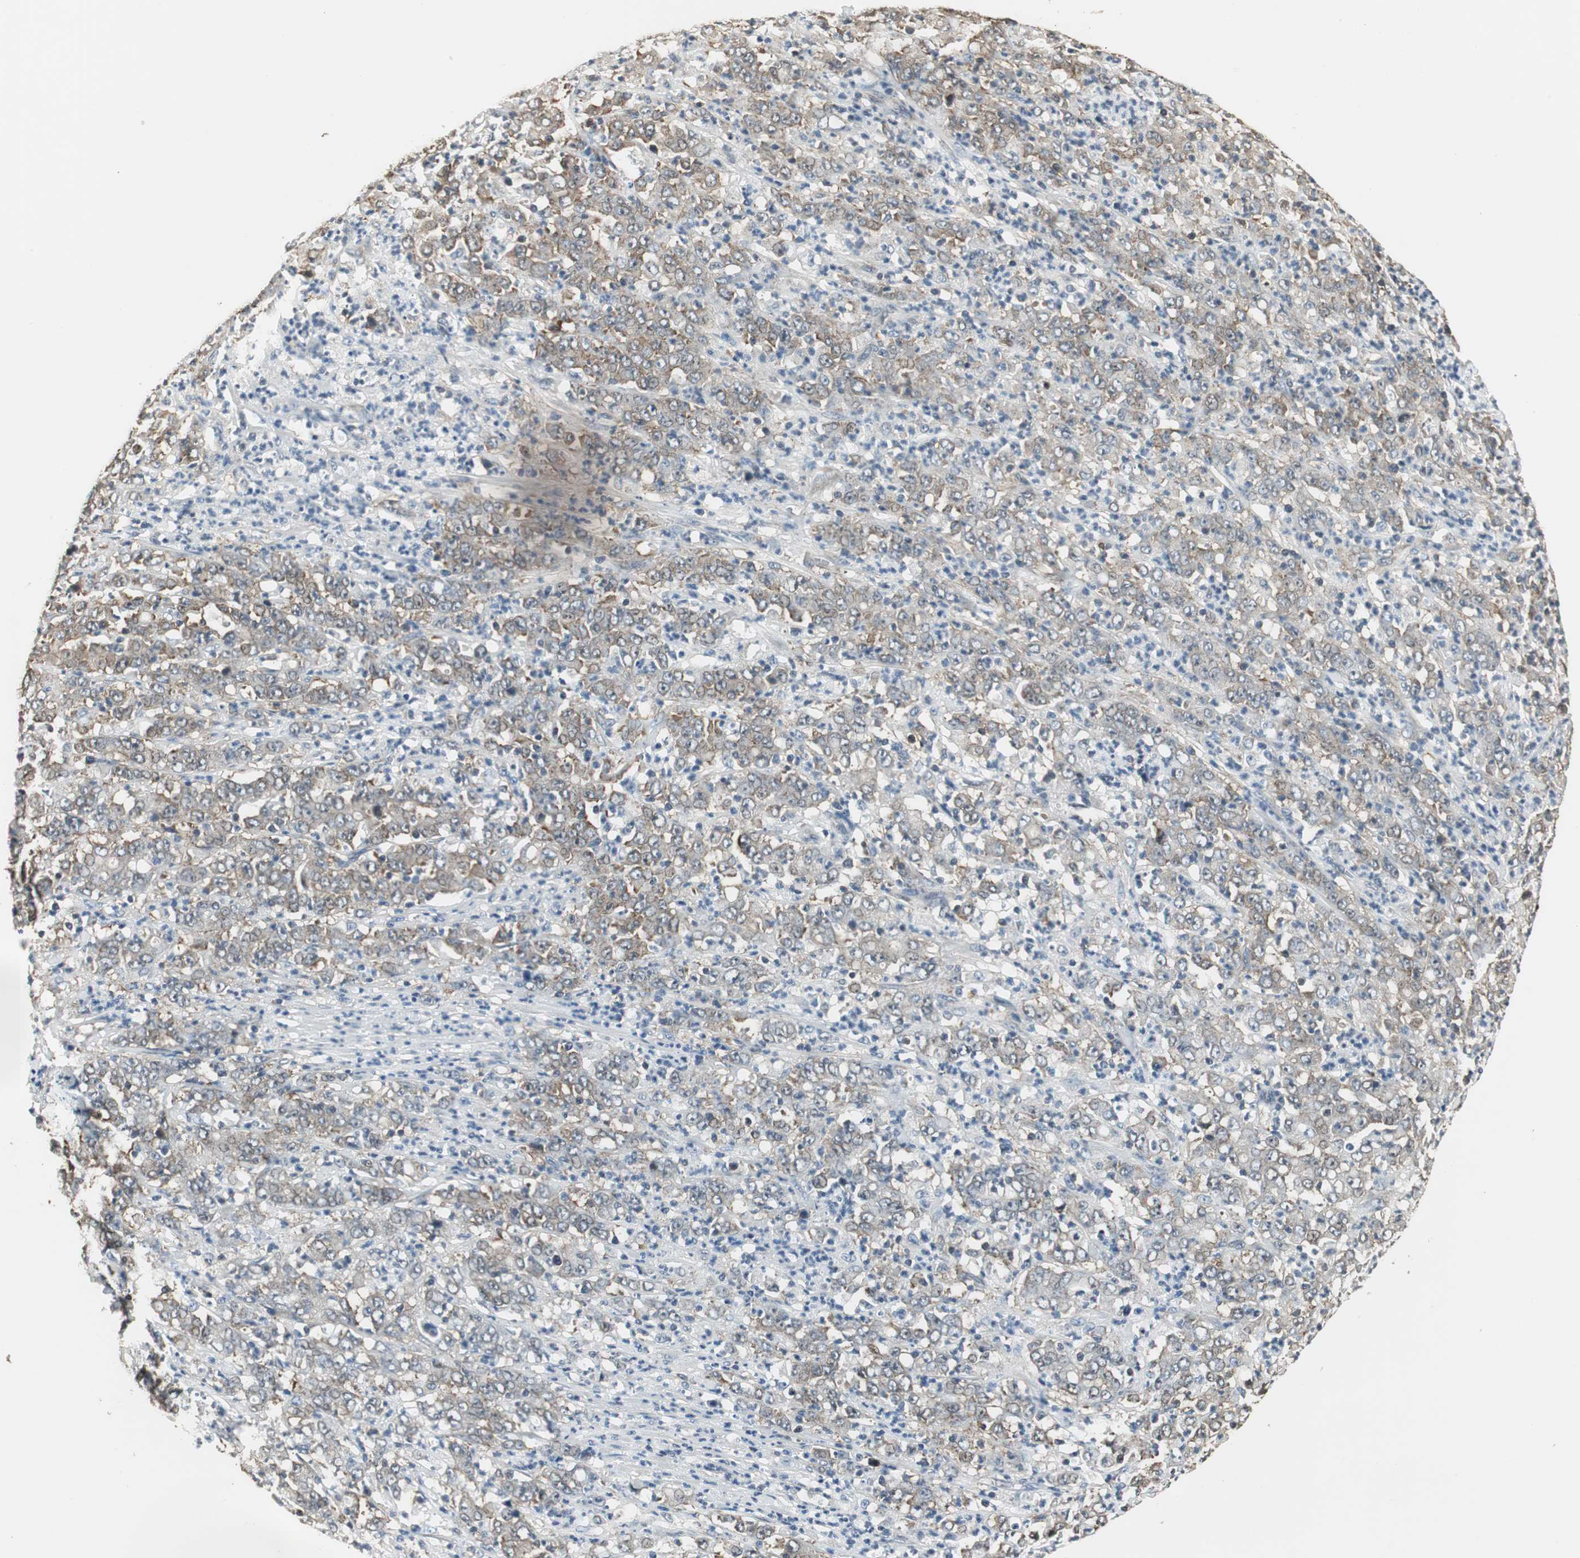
{"staining": {"intensity": "weak", "quantity": ">75%", "location": "cytoplasmic/membranous"}, "tissue": "stomach cancer", "cell_type": "Tumor cells", "image_type": "cancer", "snomed": [{"axis": "morphology", "description": "Adenocarcinoma, NOS"}, {"axis": "topography", "description": "Stomach, lower"}], "caption": "Protein staining of stomach adenocarcinoma tissue reveals weak cytoplasmic/membranous staining in approximately >75% of tumor cells.", "gene": "CCT5", "patient": {"sex": "female", "age": 71}}